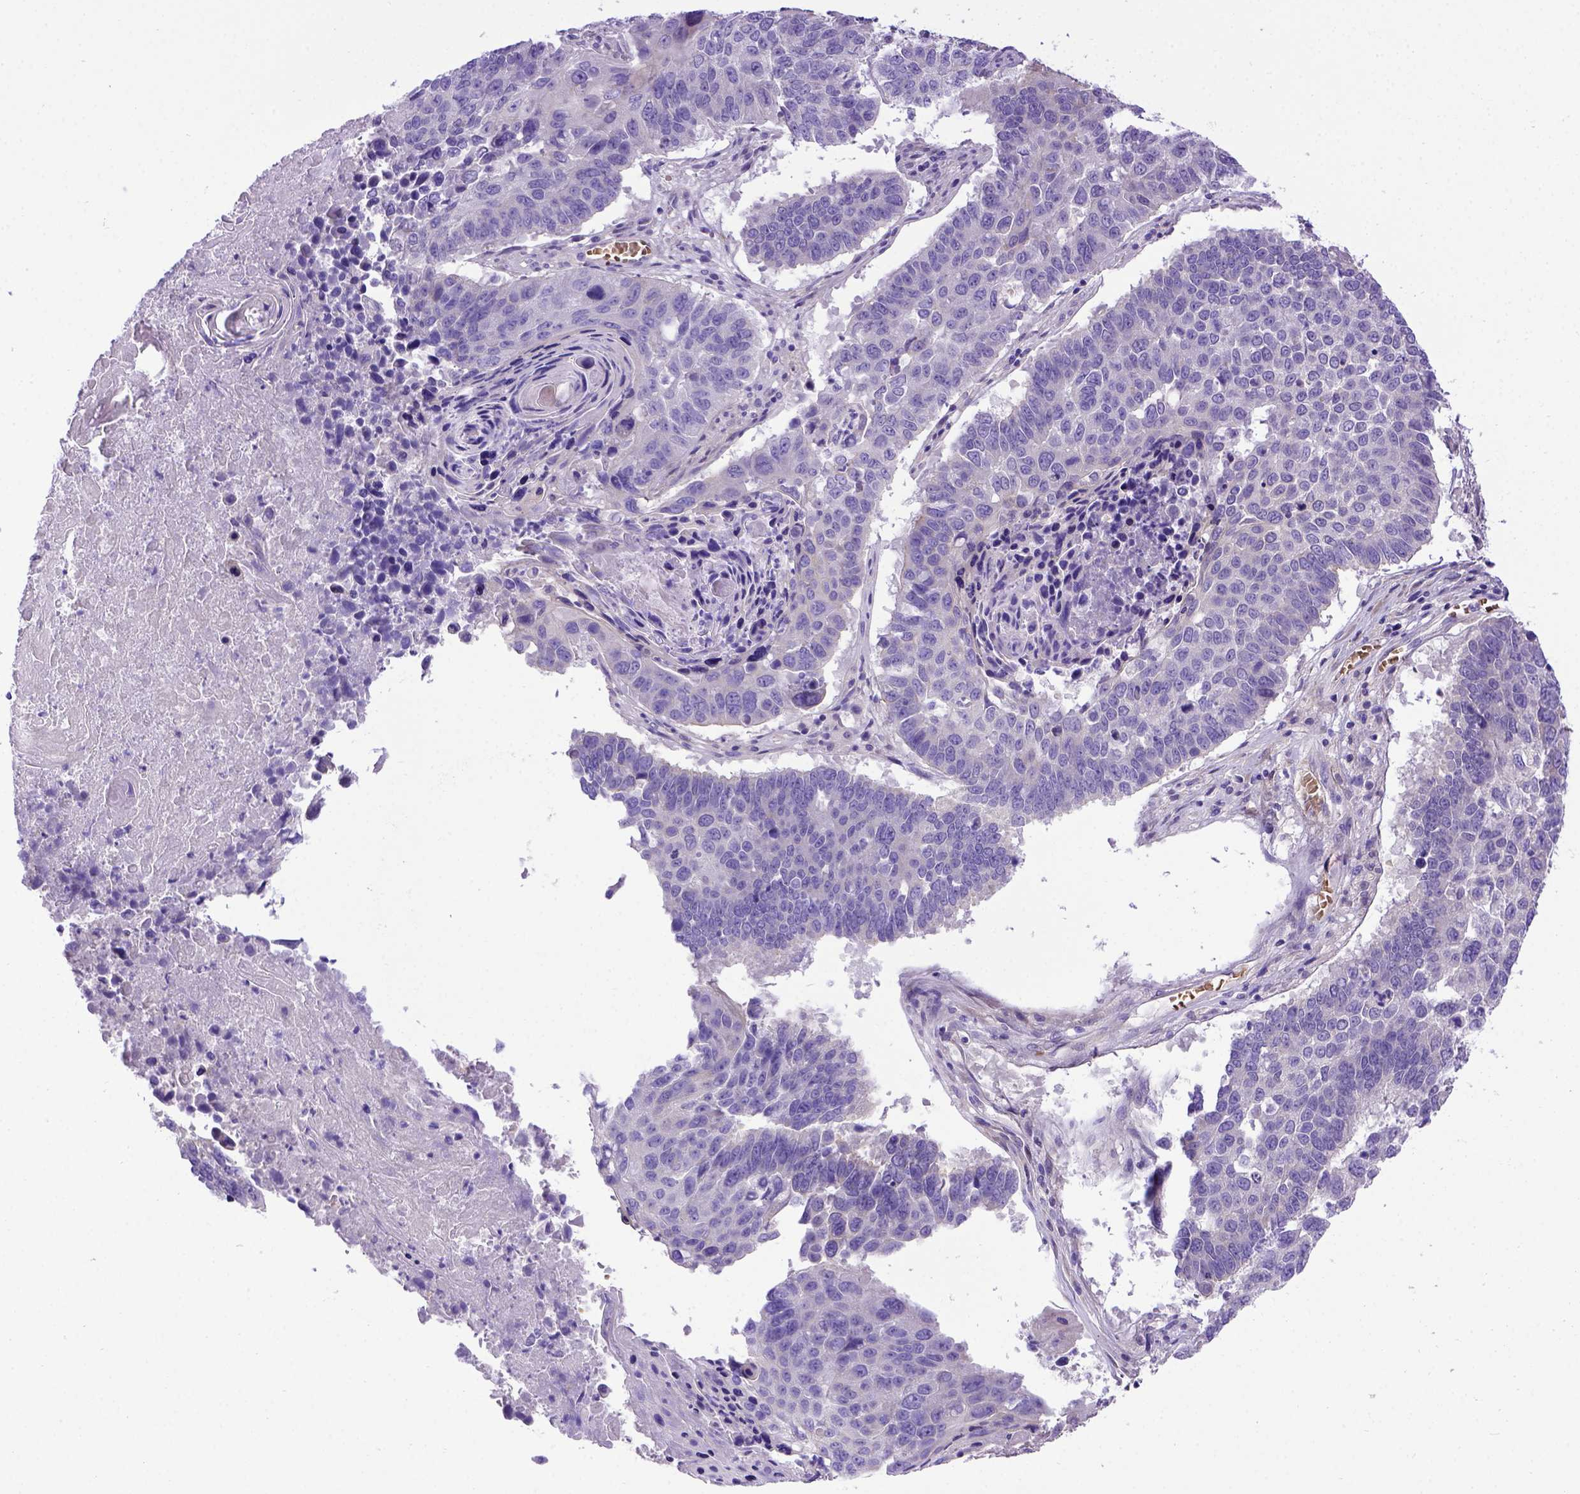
{"staining": {"intensity": "negative", "quantity": "none", "location": "none"}, "tissue": "lung cancer", "cell_type": "Tumor cells", "image_type": "cancer", "snomed": [{"axis": "morphology", "description": "Squamous cell carcinoma, NOS"}, {"axis": "topography", "description": "Lung"}], "caption": "This is an IHC photomicrograph of lung cancer. There is no expression in tumor cells.", "gene": "ADAM12", "patient": {"sex": "male", "age": 73}}